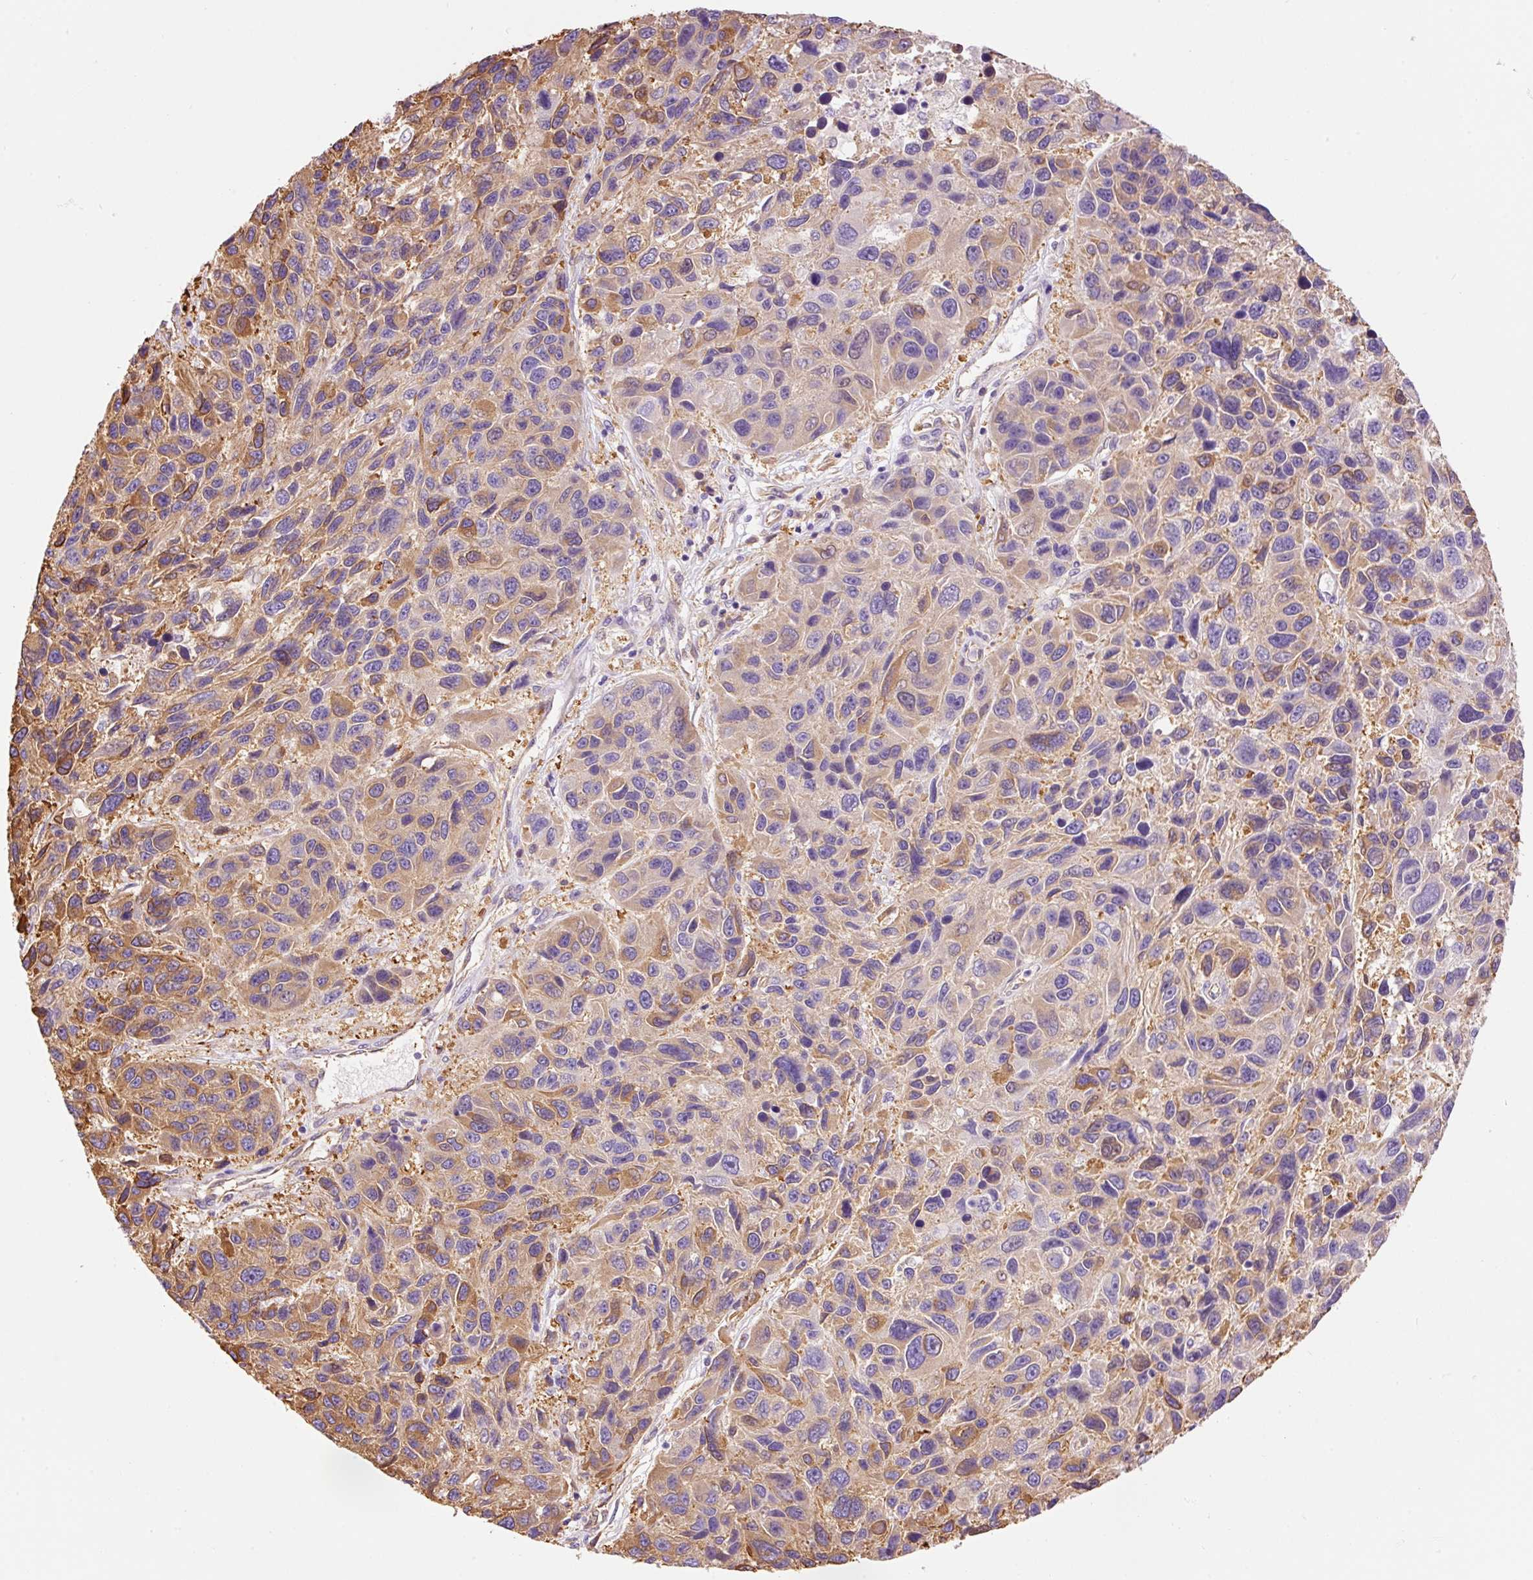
{"staining": {"intensity": "weak", "quantity": ">75%", "location": "cytoplasmic/membranous"}, "tissue": "melanoma", "cell_type": "Tumor cells", "image_type": "cancer", "snomed": [{"axis": "morphology", "description": "Malignant melanoma, NOS"}, {"axis": "topography", "description": "Skin"}], "caption": "Human melanoma stained for a protein (brown) displays weak cytoplasmic/membranous positive expression in about >75% of tumor cells.", "gene": "IL10RB", "patient": {"sex": "male", "age": 53}}